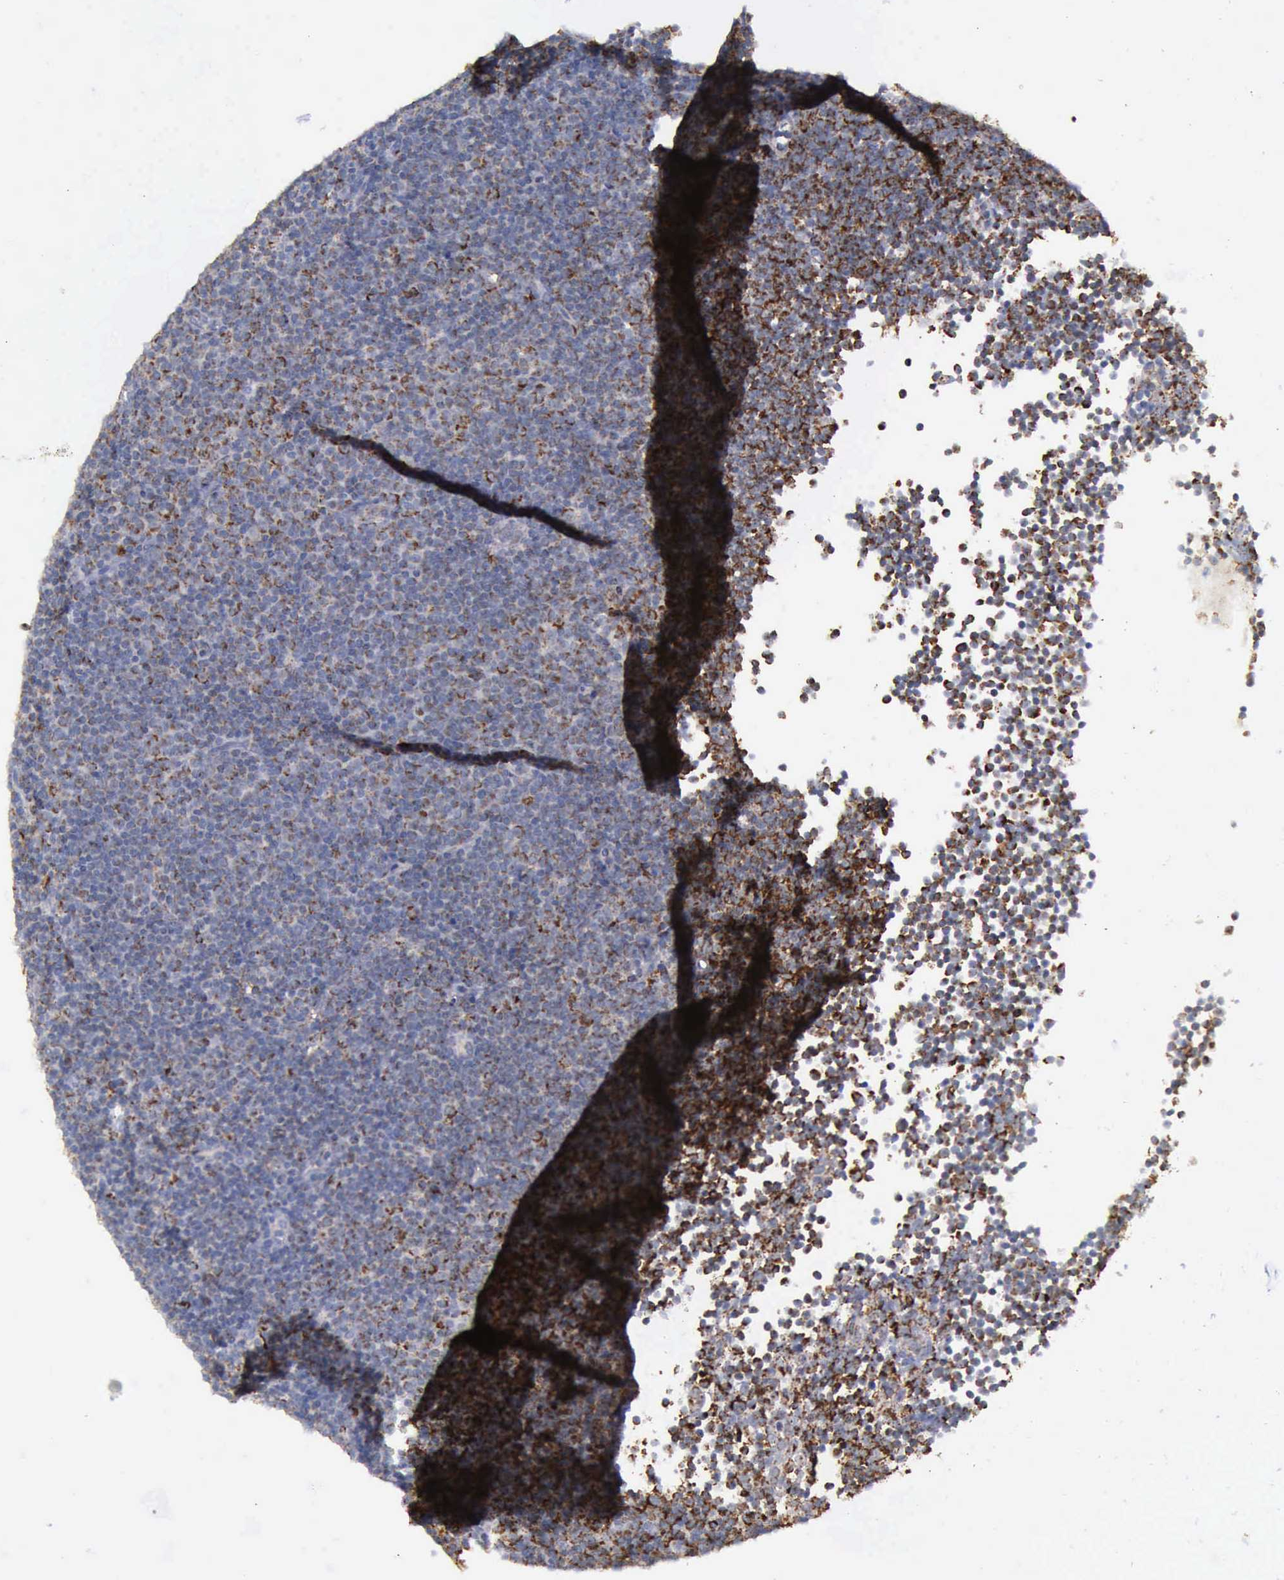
{"staining": {"intensity": "moderate", "quantity": "25%-75%", "location": "cytoplasmic/membranous"}, "tissue": "lymphoma", "cell_type": "Tumor cells", "image_type": "cancer", "snomed": [{"axis": "morphology", "description": "Malignant lymphoma, non-Hodgkin's type, Low grade"}, {"axis": "topography", "description": "Lymph node"}], "caption": "Approximately 25%-75% of tumor cells in human lymphoma display moderate cytoplasmic/membranous protein positivity as visualized by brown immunohistochemical staining.", "gene": "TXN2", "patient": {"sex": "male", "age": 57}}